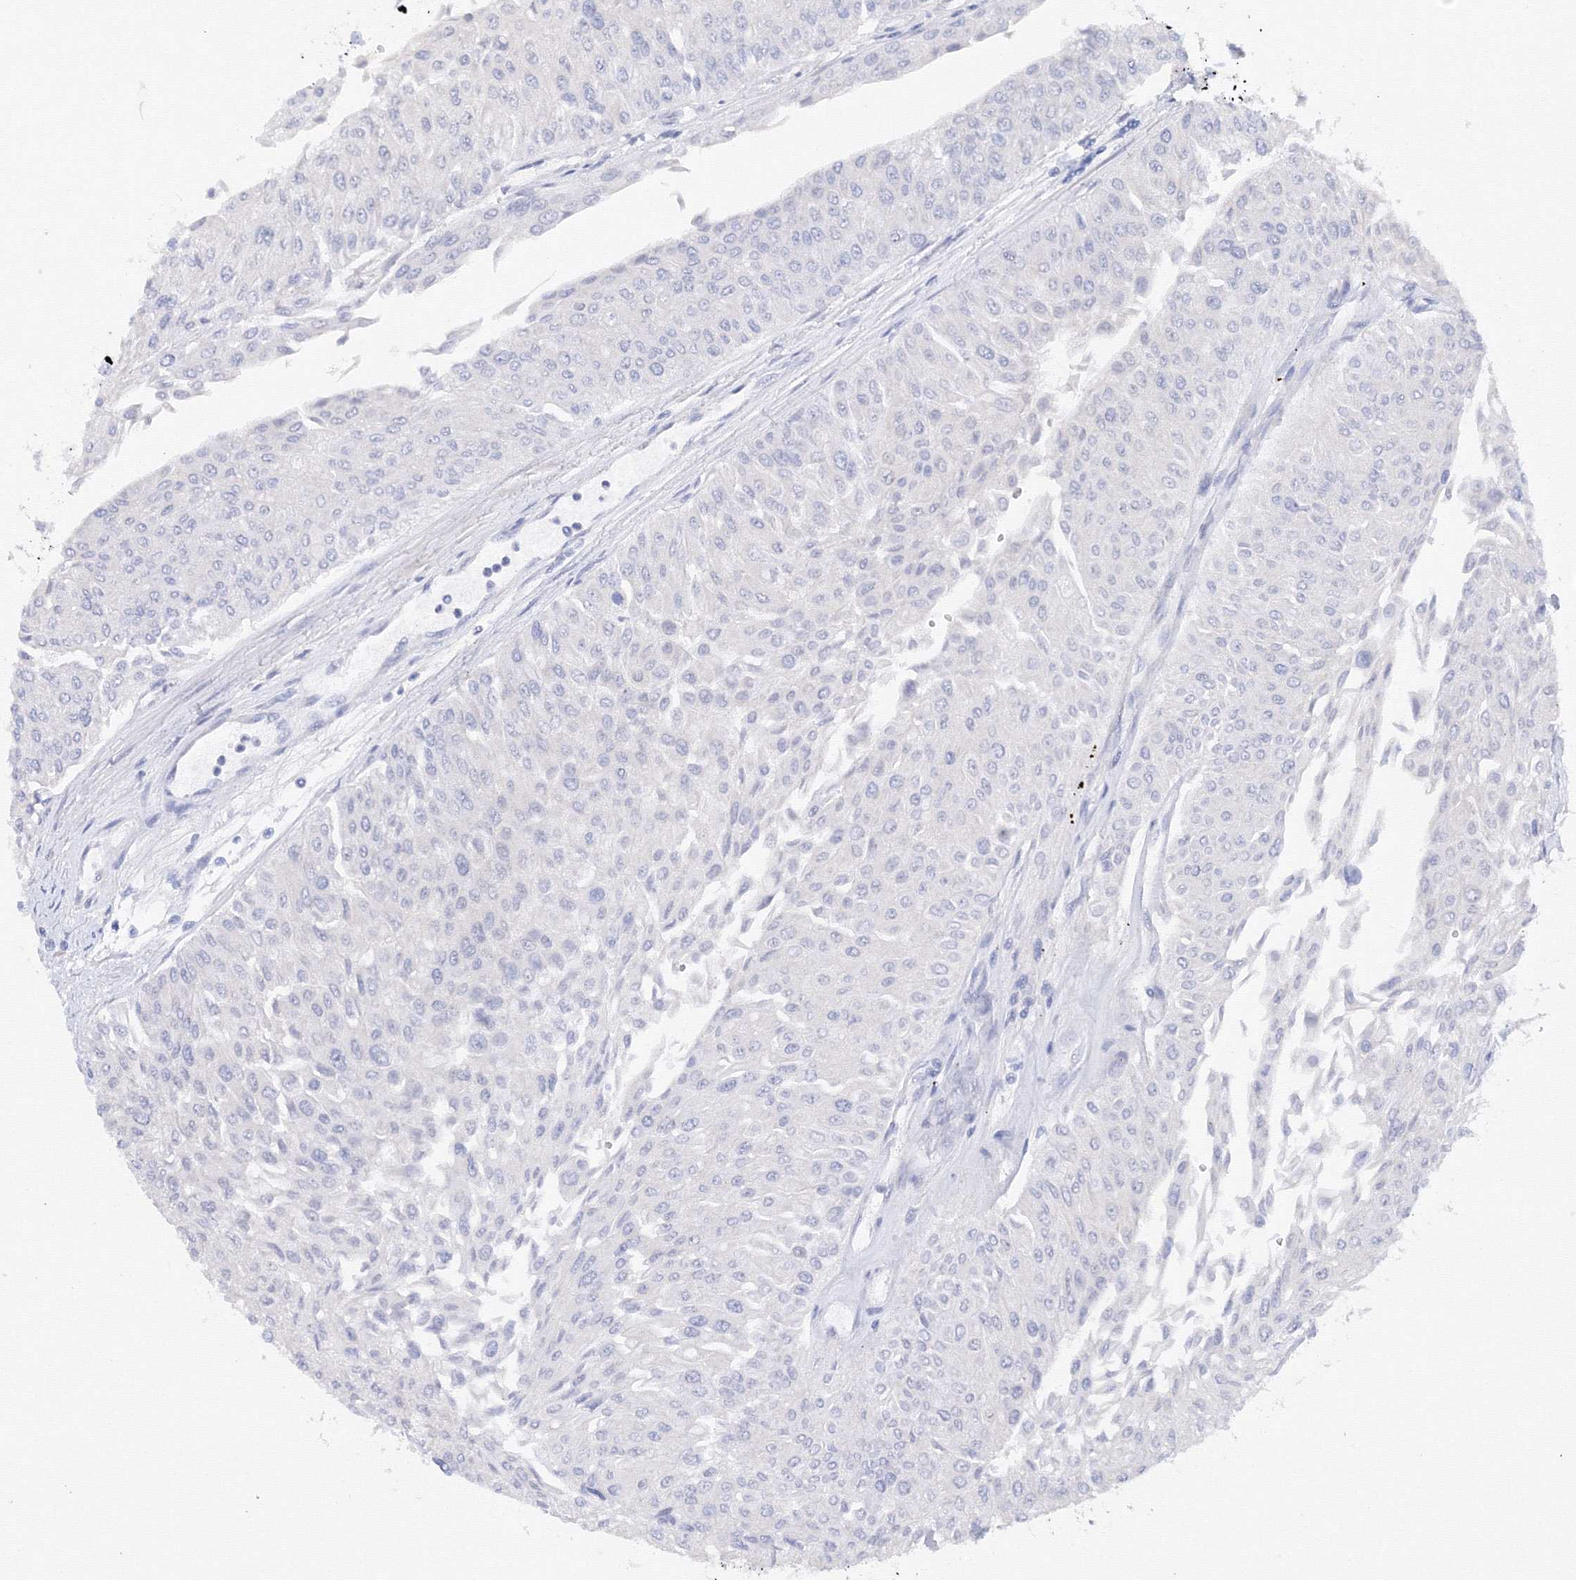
{"staining": {"intensity": "negative", "quantity": "none", "location": "none"}, "tissue": "urothelial cancer", "cell_type": "Tumor cells", "image_type": "cancer", "snomed": [{"axis": "morphology", "description": "Urothelial carcinoma, Low grade"}, {"axis": "topography", "description": "Urinary bladder"}], "caption": "Micrograph shows no significant protein expression in tumor cells of urothelial cancer.", "gene": "TAMM41", "patient": {"sex": "male", "age": 67}}